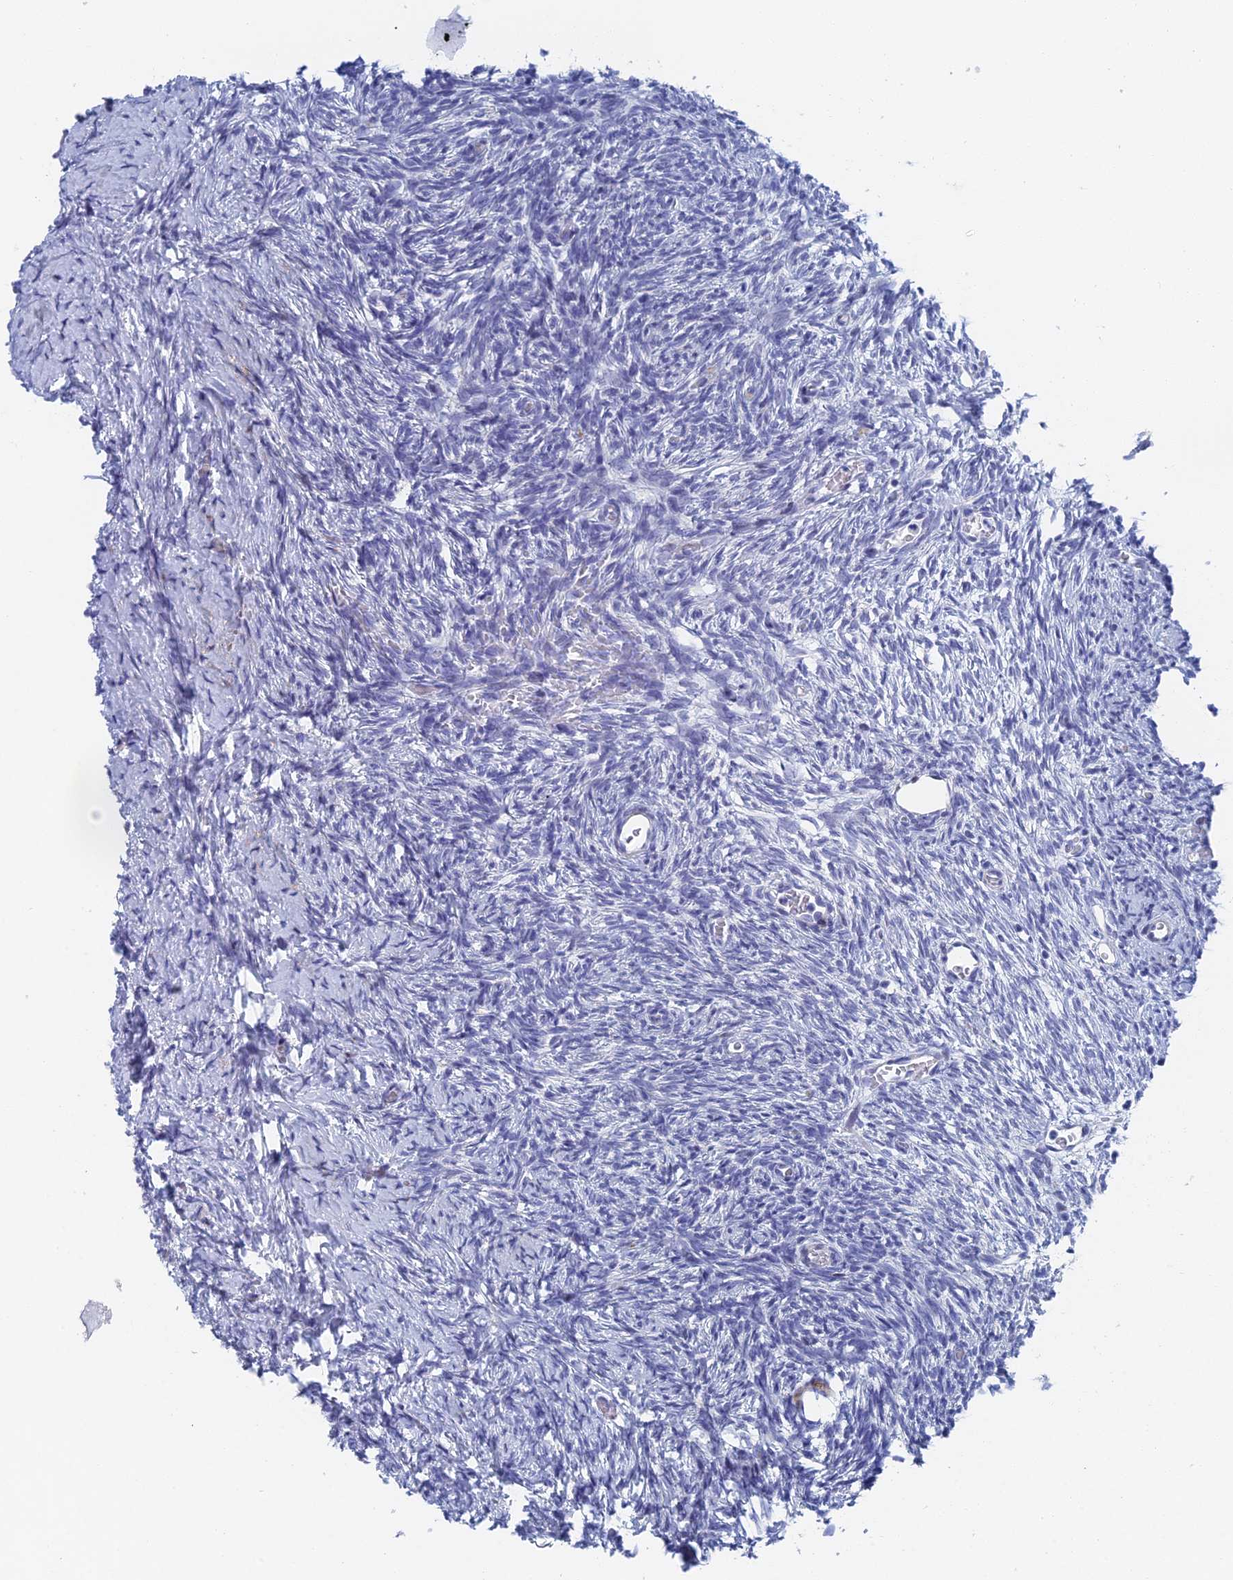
{"staining": {"intensity": "weak", "quantity": "<25%", "location": "nuclear"}, "tissue": "ovary", "cell_type": "Follicle cells", "image_type": "normal", "snomed": [{"axis": "morphology", "description": "Normal tissue, NOS"}, {"axis": "topography", "description": "Ovary"}], "caption": "IHC micrograph of benign ovary: ovary stained with DAB displays no significant protein positivity in follicle cells.", "gene": "DRGX", "patient": {"sex": "female", "age": 39}}